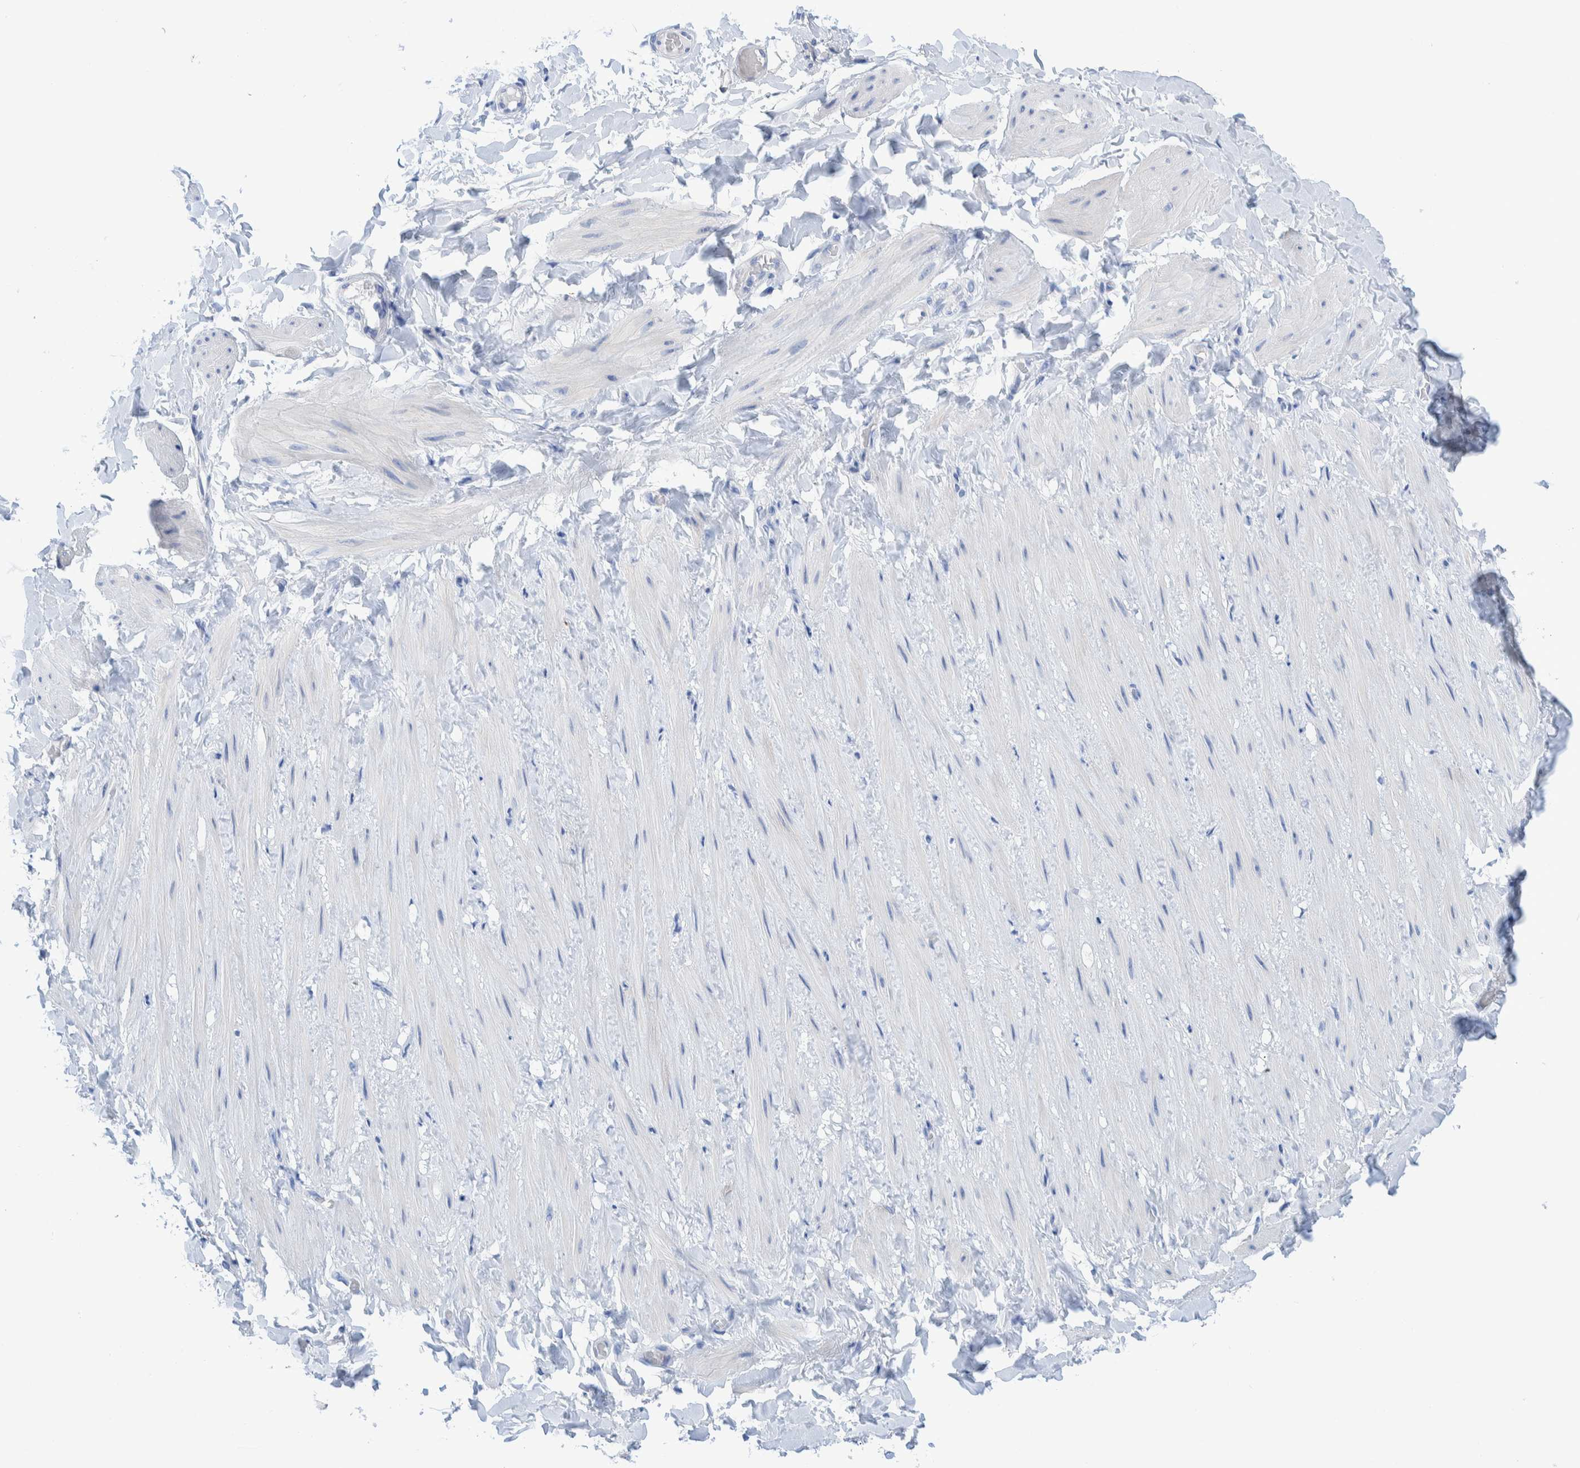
{"staining": {"intensity": "negative", "quantity": "none", "location": "none"}, "tissue": "adipose tissue", "cell_type": "Adipocytes", "image_type": "normal", "snomed": [{"axis": "morphology", "description": "Normal tissue, NOS"}, {"axis": "topography", "description": "Adipose tissue"}, {"axis": "topography", "description": "Vascular tissue"}, {"axis": "topography", "description": "Peripheral nerve tissue"}], "caption": "IHC of benign adipose tissue demonstrates no staining in adipocytes.", "gene": "KRT14", "patient": {"sex": "male", "age": 25}}